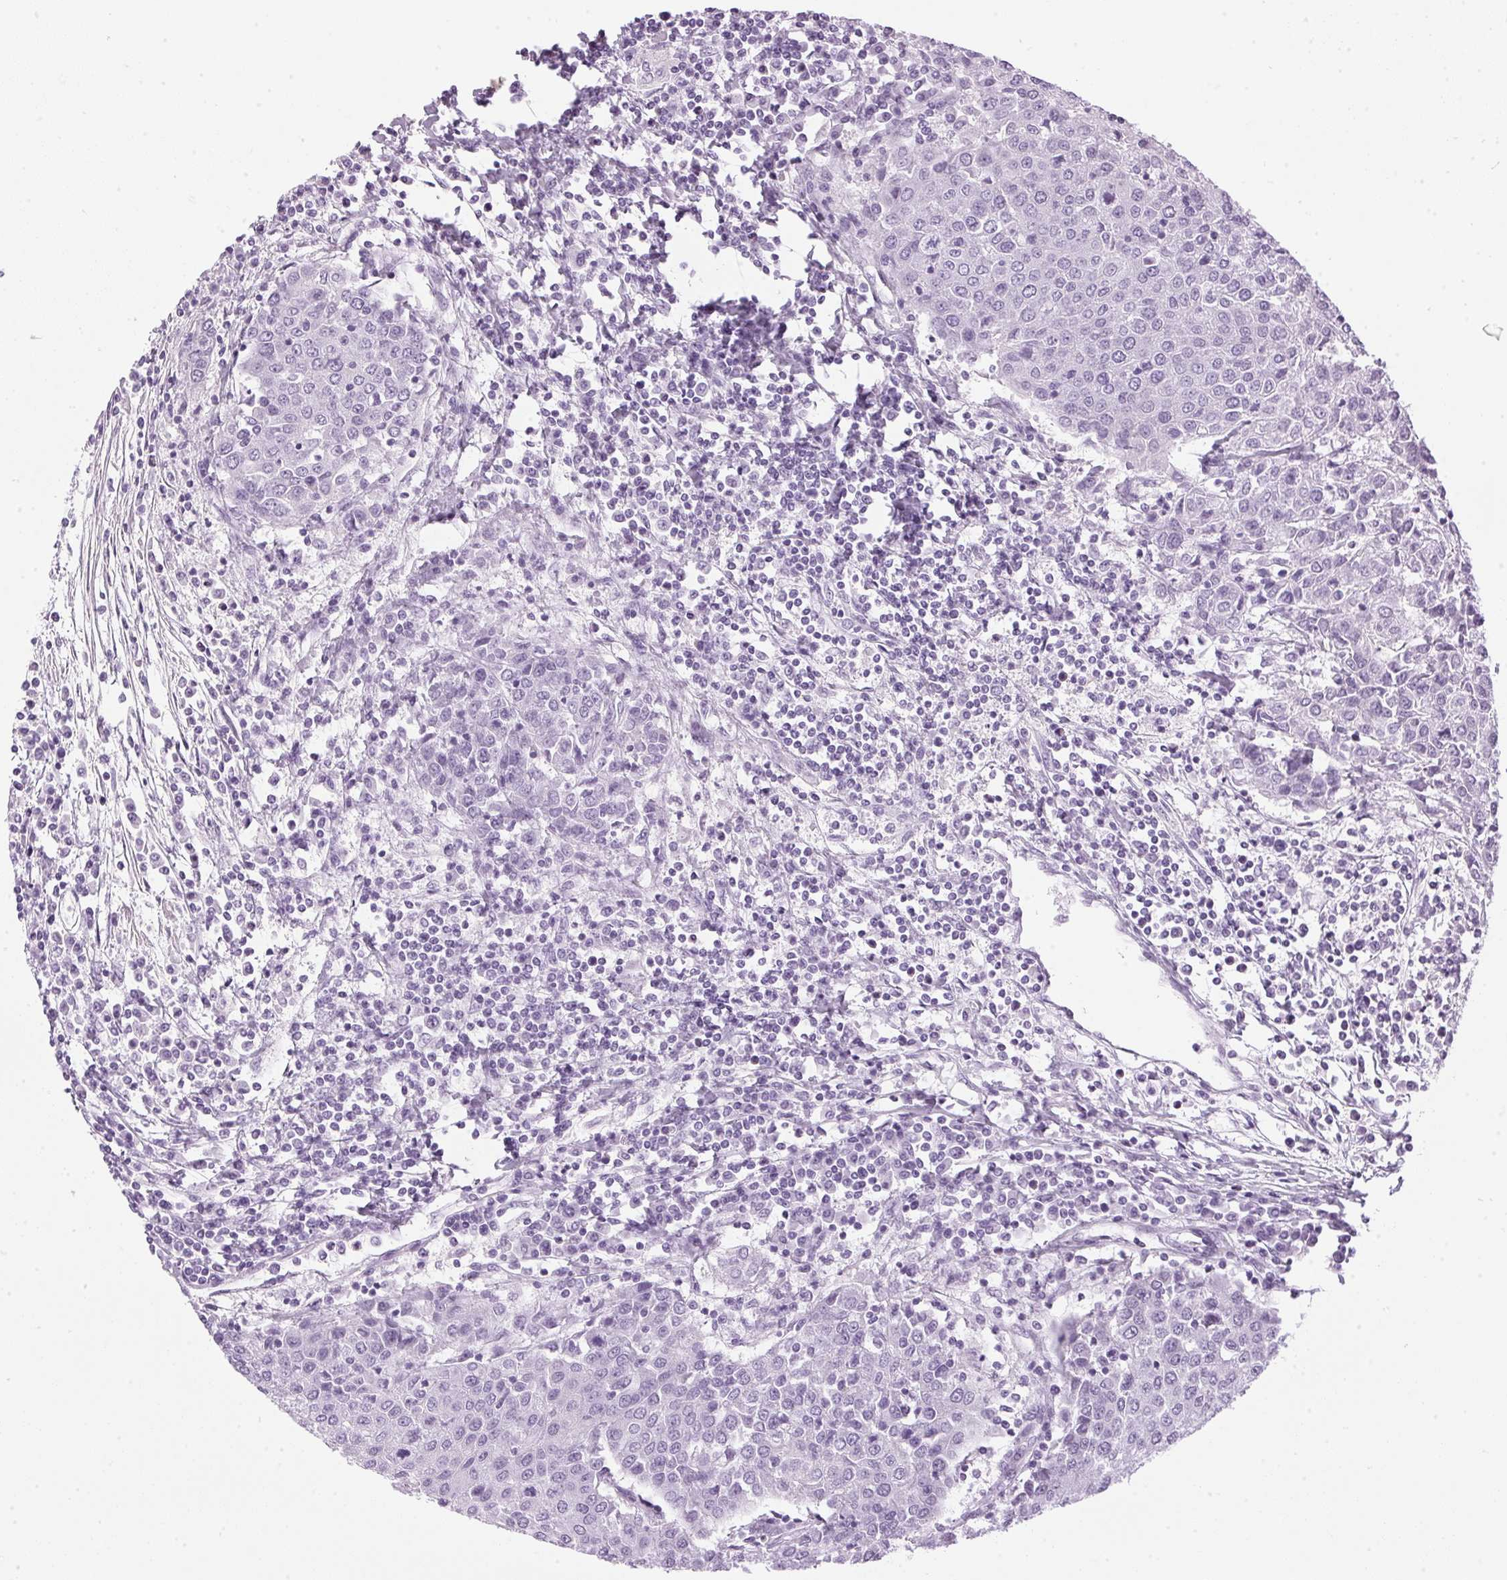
{"staining": {"intensity": "negative", "quantity": "none", "location": "none"}, "tissue": "urothelial cancer", "cell_type": "Tumor cells", "image_type": "cancer", "snomed": [{"axis": "morphology", "description": "Urothelial carcinoma, High grade"}, {"axis": "topography", "description": "Urinary bladder"}], "caption": "Human urothelial carcinoma (high-grade) stained for a protein using immunohistochemistry demonstrates no staining in tumor cells.", "gene": "SP7", "patient": {"sex": "female", "age": 85}}